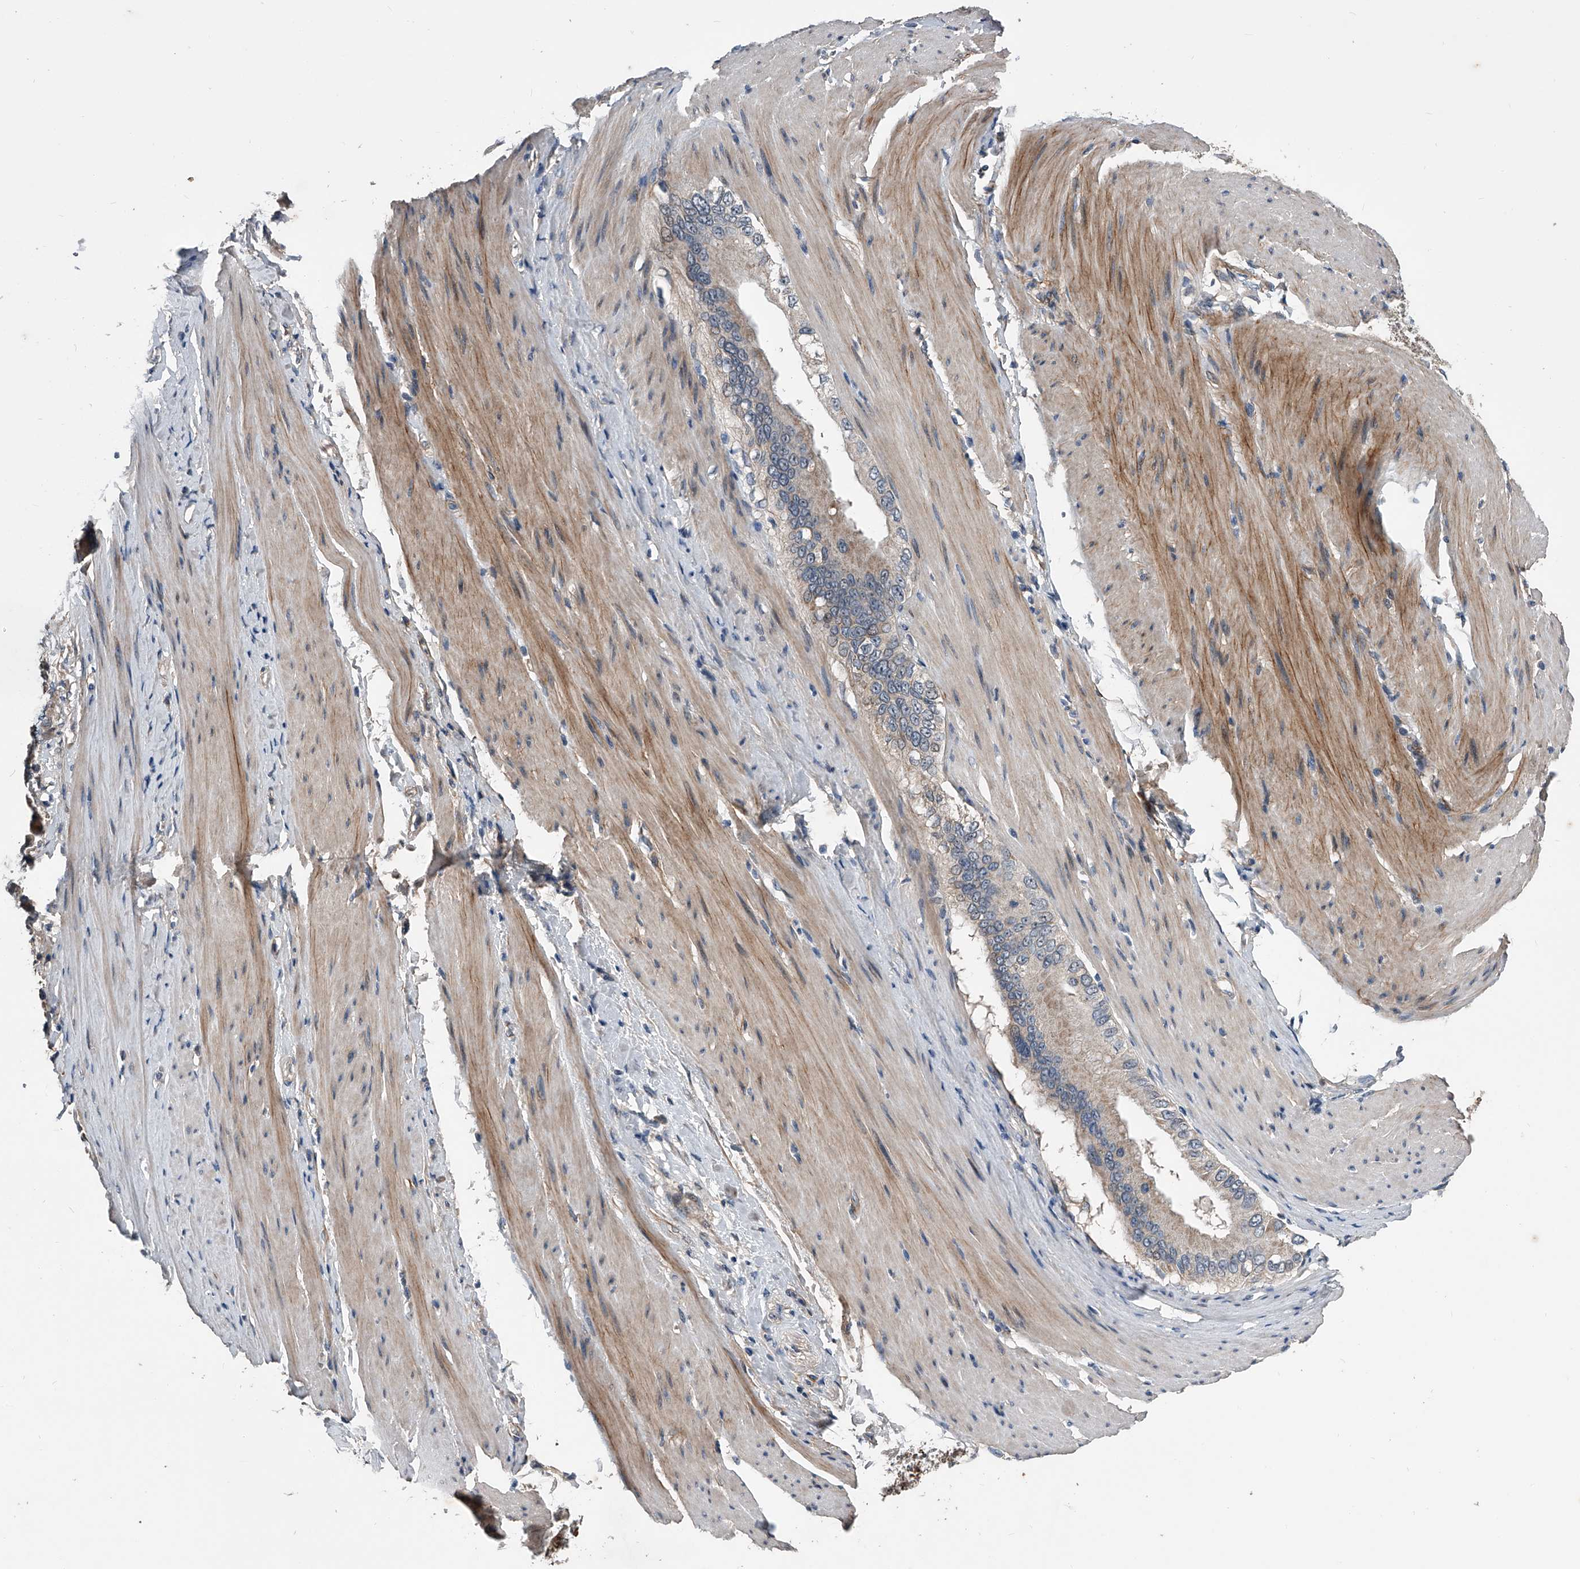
{"staining": {"intensity": "weak", "quantity": "<25%", "location": "cytoplasmic/membranous"}, "tissue": "pancreatic cancer", "cell_type": "Tumor cells", "image_type": "cancer", "snomed": [{"axis": "morphology", "description": "Adenocarcinoma, NOS"}, {"axis": "topography", "description": "Pancreas"}], "caption": "High power microscopy histopathology image of an IHC image of pancreatic adenocarcinoma, revealing no significant expression in tumor cells. Brightfield microscopy of immunohistochemistry (IHC) stained with DAB (3,3'-diaminobenzidine) (brown) and hematoxylin (blue), captured at high magnification.", "gene": "PHACTR1", "patient": {"sex": "female", "age": 56}}